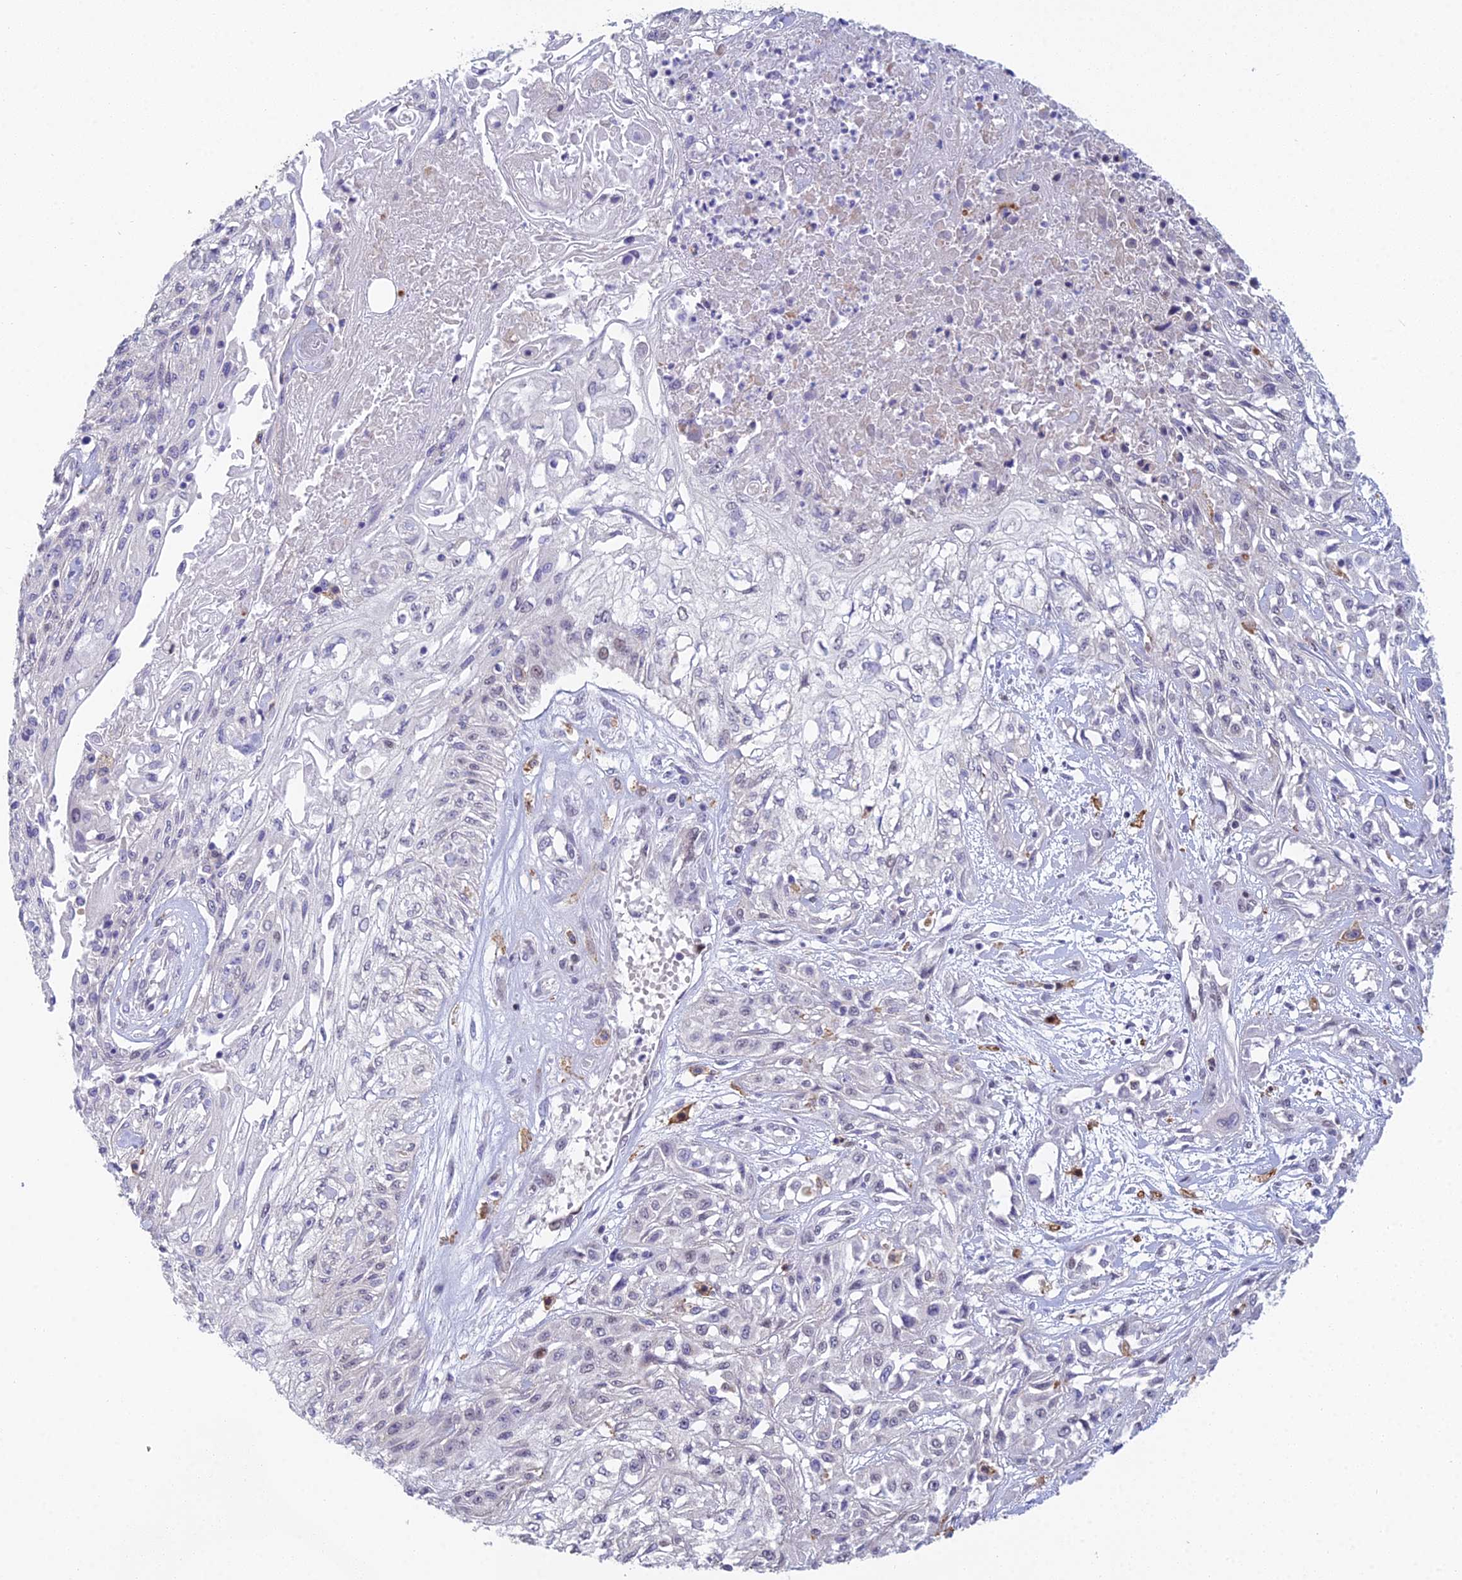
{"staining": {"intensity": "negative", "quantity": "none", "location": "none"}, "tissue": "skin cancer", "cell_type": "Tumor cells", "image_type": "cancer", "snomed": [{"axis": "morphology", "description": "Squamous cell carcinoma, NOS"}, {"axis": "morphology", "description": "Squamous cell carcinoma, metastatic, NOS"}, {"axis": "topography", "description": "Skin"}, {"axis": "topography", "description": "Lymph node"}], "caption": "IHC photomicrograph of neoplastic tissue: human metastatic squamous cell carcinoma (skin) stained with DAB (3,3'-diaminobenzidine) demonstrates no significant protein staining in tumor cells.", "gene": "ABHD17A", "patient": {"sex": "male", "age": 75}}